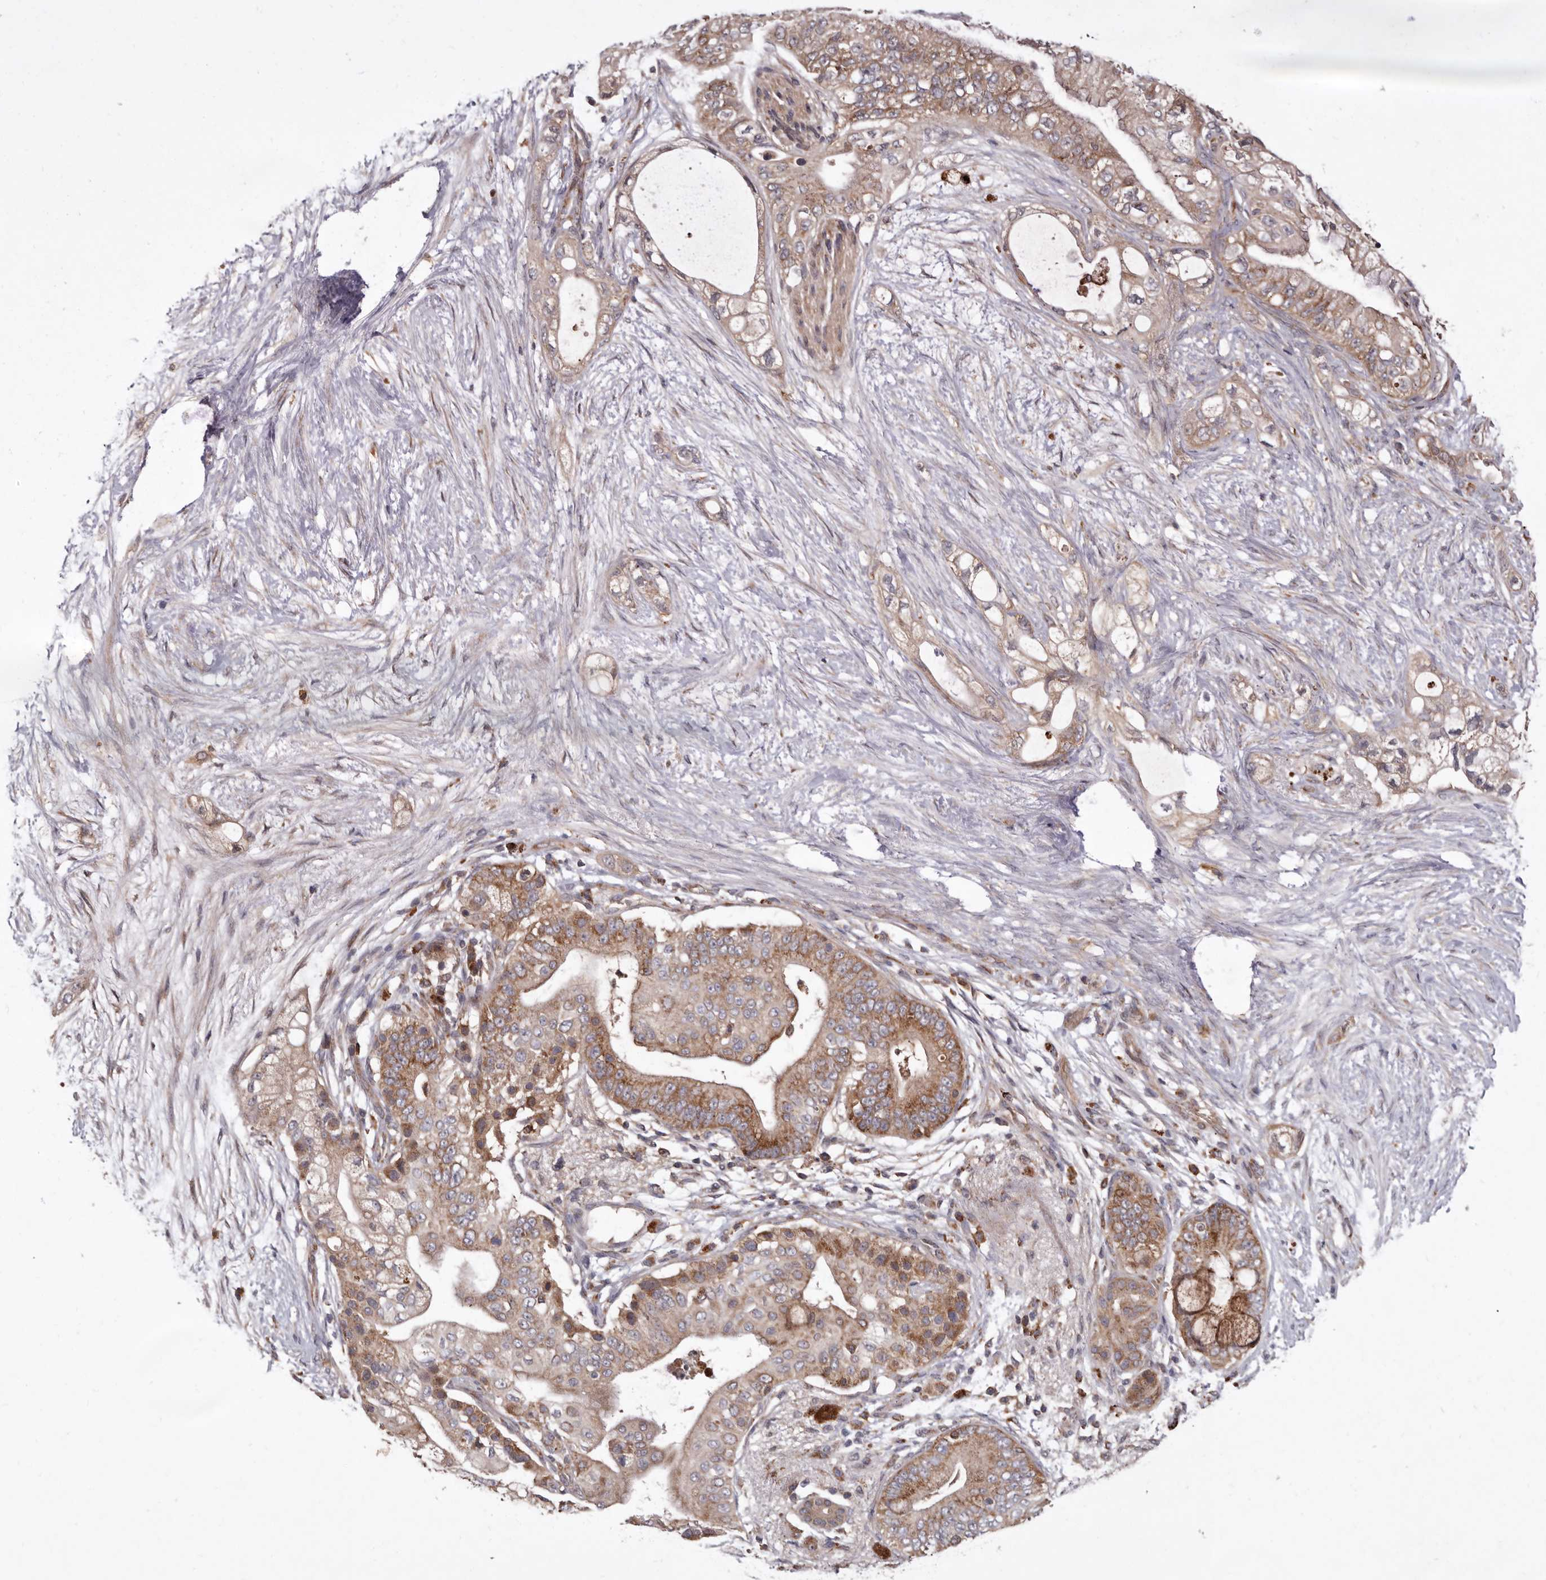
{"staining": {"intensity": "moderate", "quantity": ">75%", "location": "cytoplasmic/membranous"}, "tissue": "pancreatic cancer", "cell_type": "Tumor cells", "image_type": "cancer", "snomed": [{"axis": "morphology", "description": "Adenocarcinoma, NOS"}, {"axis": "topography", "description": "Pancreas"}], "caption": "Pancreatic cancer stained with a protein marker displays moderate staining in tumor cells.", "gene": "GOT1L1", "patient": {"sex": "male", "age": 53}}